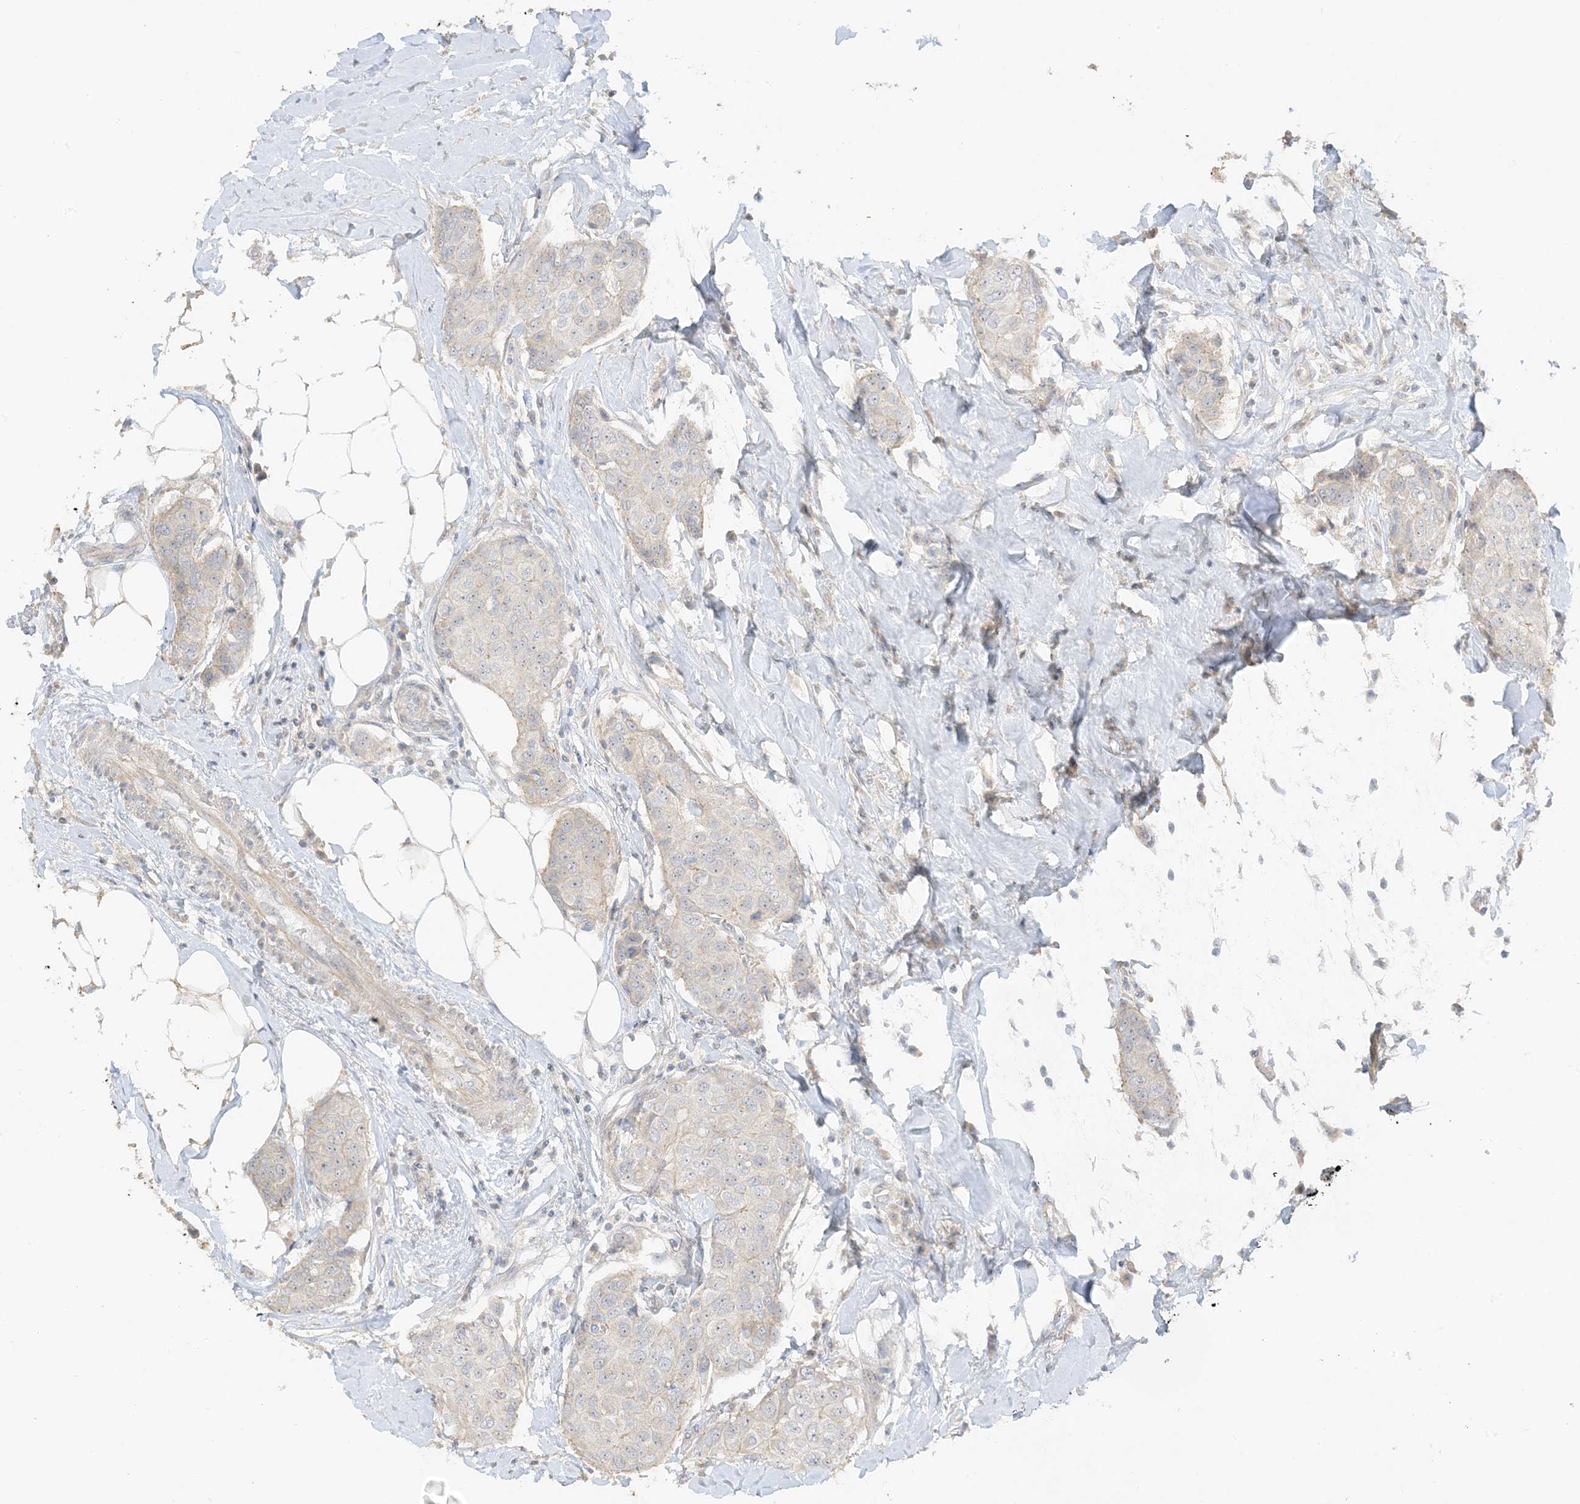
{"staining": {"intensity": "weak", "quantity": "<25%", "location": "cytoplasmic/membranous"}, "tissue": "breast cancer", "cell_type": "Tumor cells", "image_type": "cancer", "snomed": [{"axis": "morphology", "description": "Duct carcinoma"}, {"axis": "topography", "description": "Breast"}], "caption": "Breast cancer stained for a protein using IHC reveals no expression tumor cells.", "gene": "ETAA1", "patient": {"sex": "female", "age": 80}}